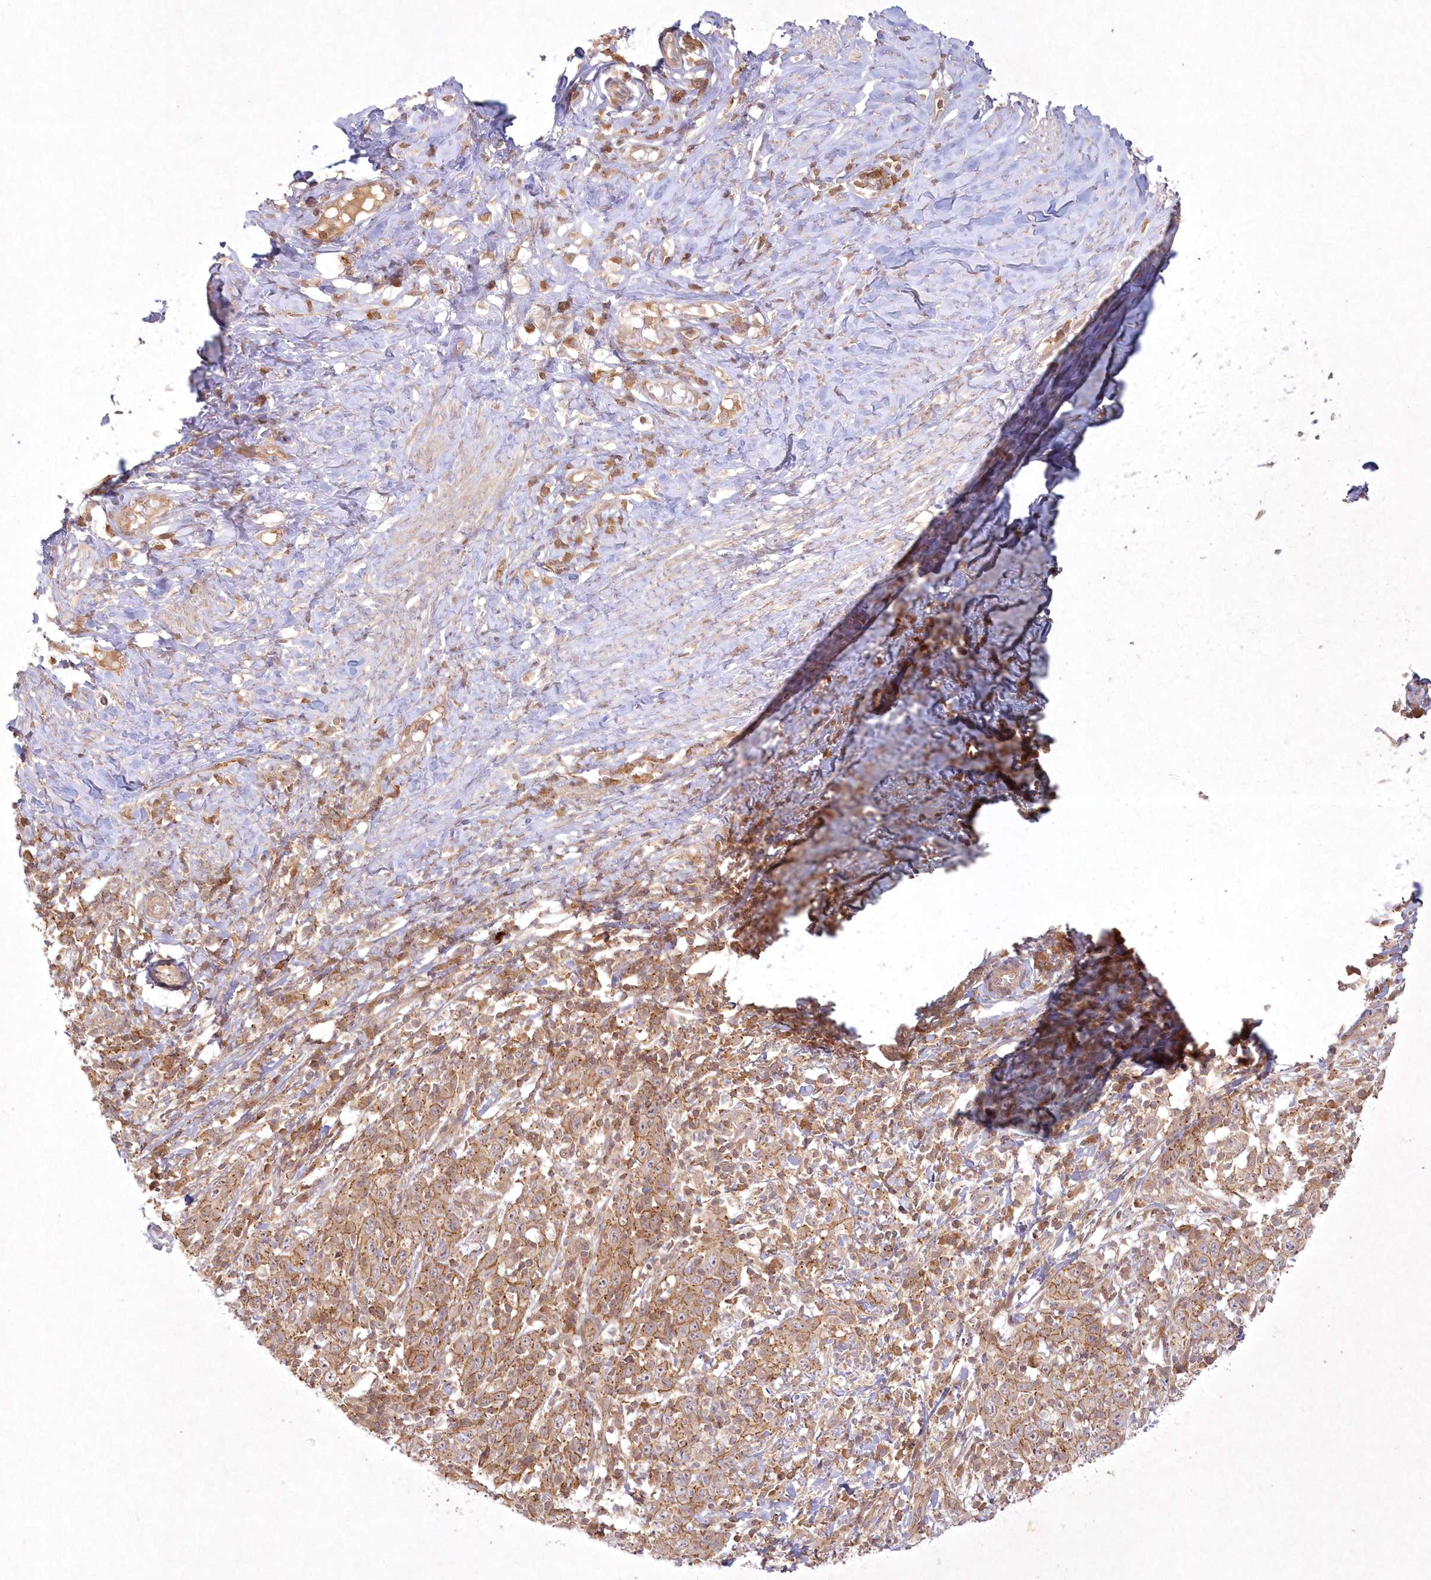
{"staining": {"intensity": "moderate", "quantity": ">75%", "location": "cytoplasmic/membranous"}, "tissue": "cervical cancer", "cell_type": "Tumor cells", "image_type": "cancer", "snomed": [{"axis": "morphology", "description": "Squamous cell carcinoma, NOS"}, {"axis": "topography", "description": "Cervix"}], "caption": "Cervical cancer stained with IHC demonstrates moderate cytoplasmic/membranous staining in approximately >75% of tumor cells. (brown staining indicates protein expression, while blue staining denotes nuclei).", "gene": "TOGARAM2", "patient": {"sex": "female", "age": 46}}